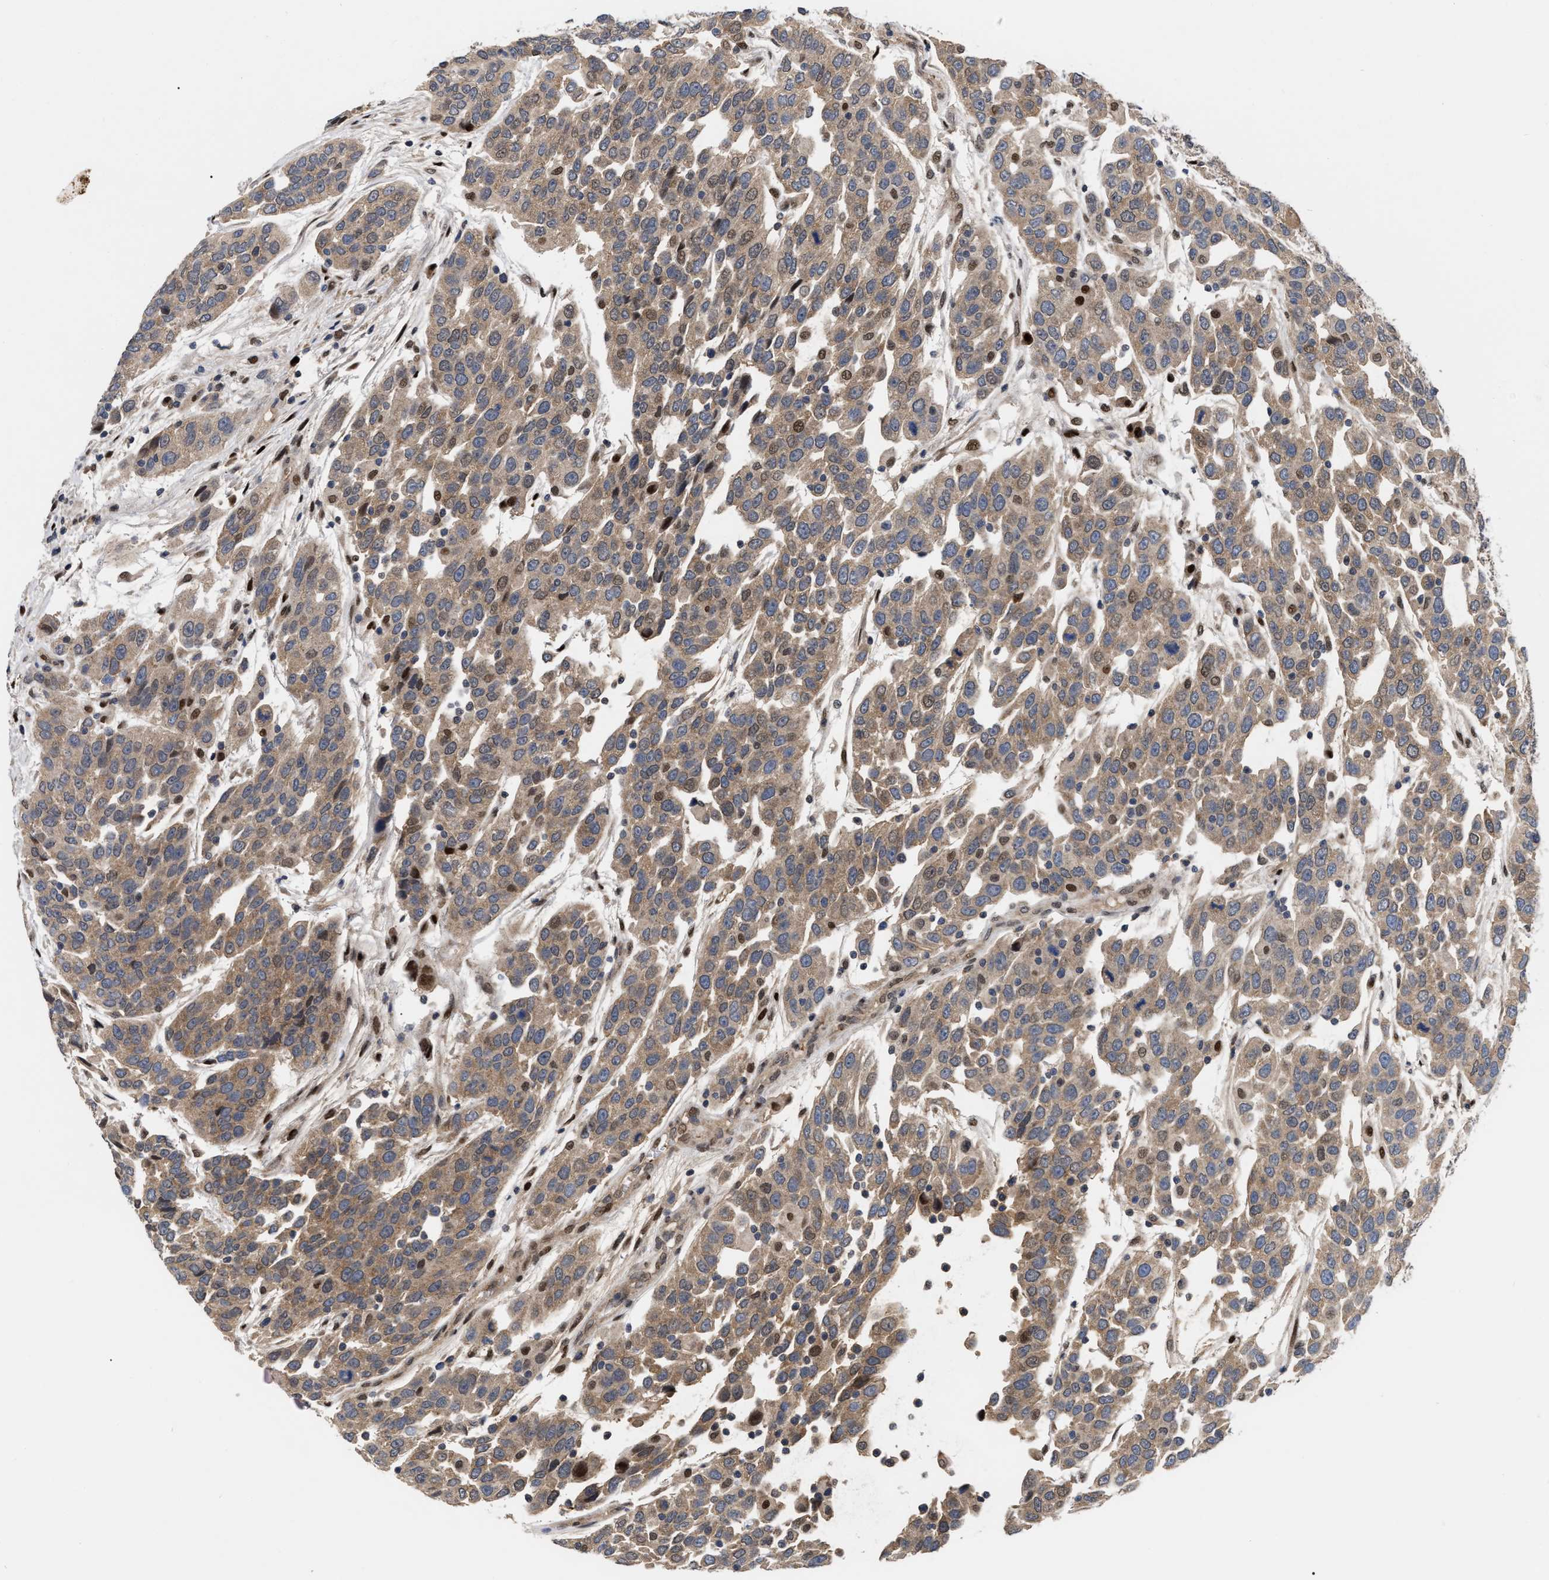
{"staining": {"intensity": "weak", "quantity": ">75%", "location": "cytoplasmic/membranous"}, "tissue": "urothelial cancer", "cell_type": "Tumor cells", "image_type": "cancer", "snomed": [{"axis": "morphology", "description": "Urothelial carcinoma, High grade"}, {"axis": "topography", "description": "Urinary bladder"}], "caption": "Urothelial carcinoma (high-grade) tissue shows weak cytoplasmic/membranous expression in about >75% of tumor cells, visualized by immunohistochemistry.", "gene": "MDM4", "patient": {"sex": "female", "age": 80}}